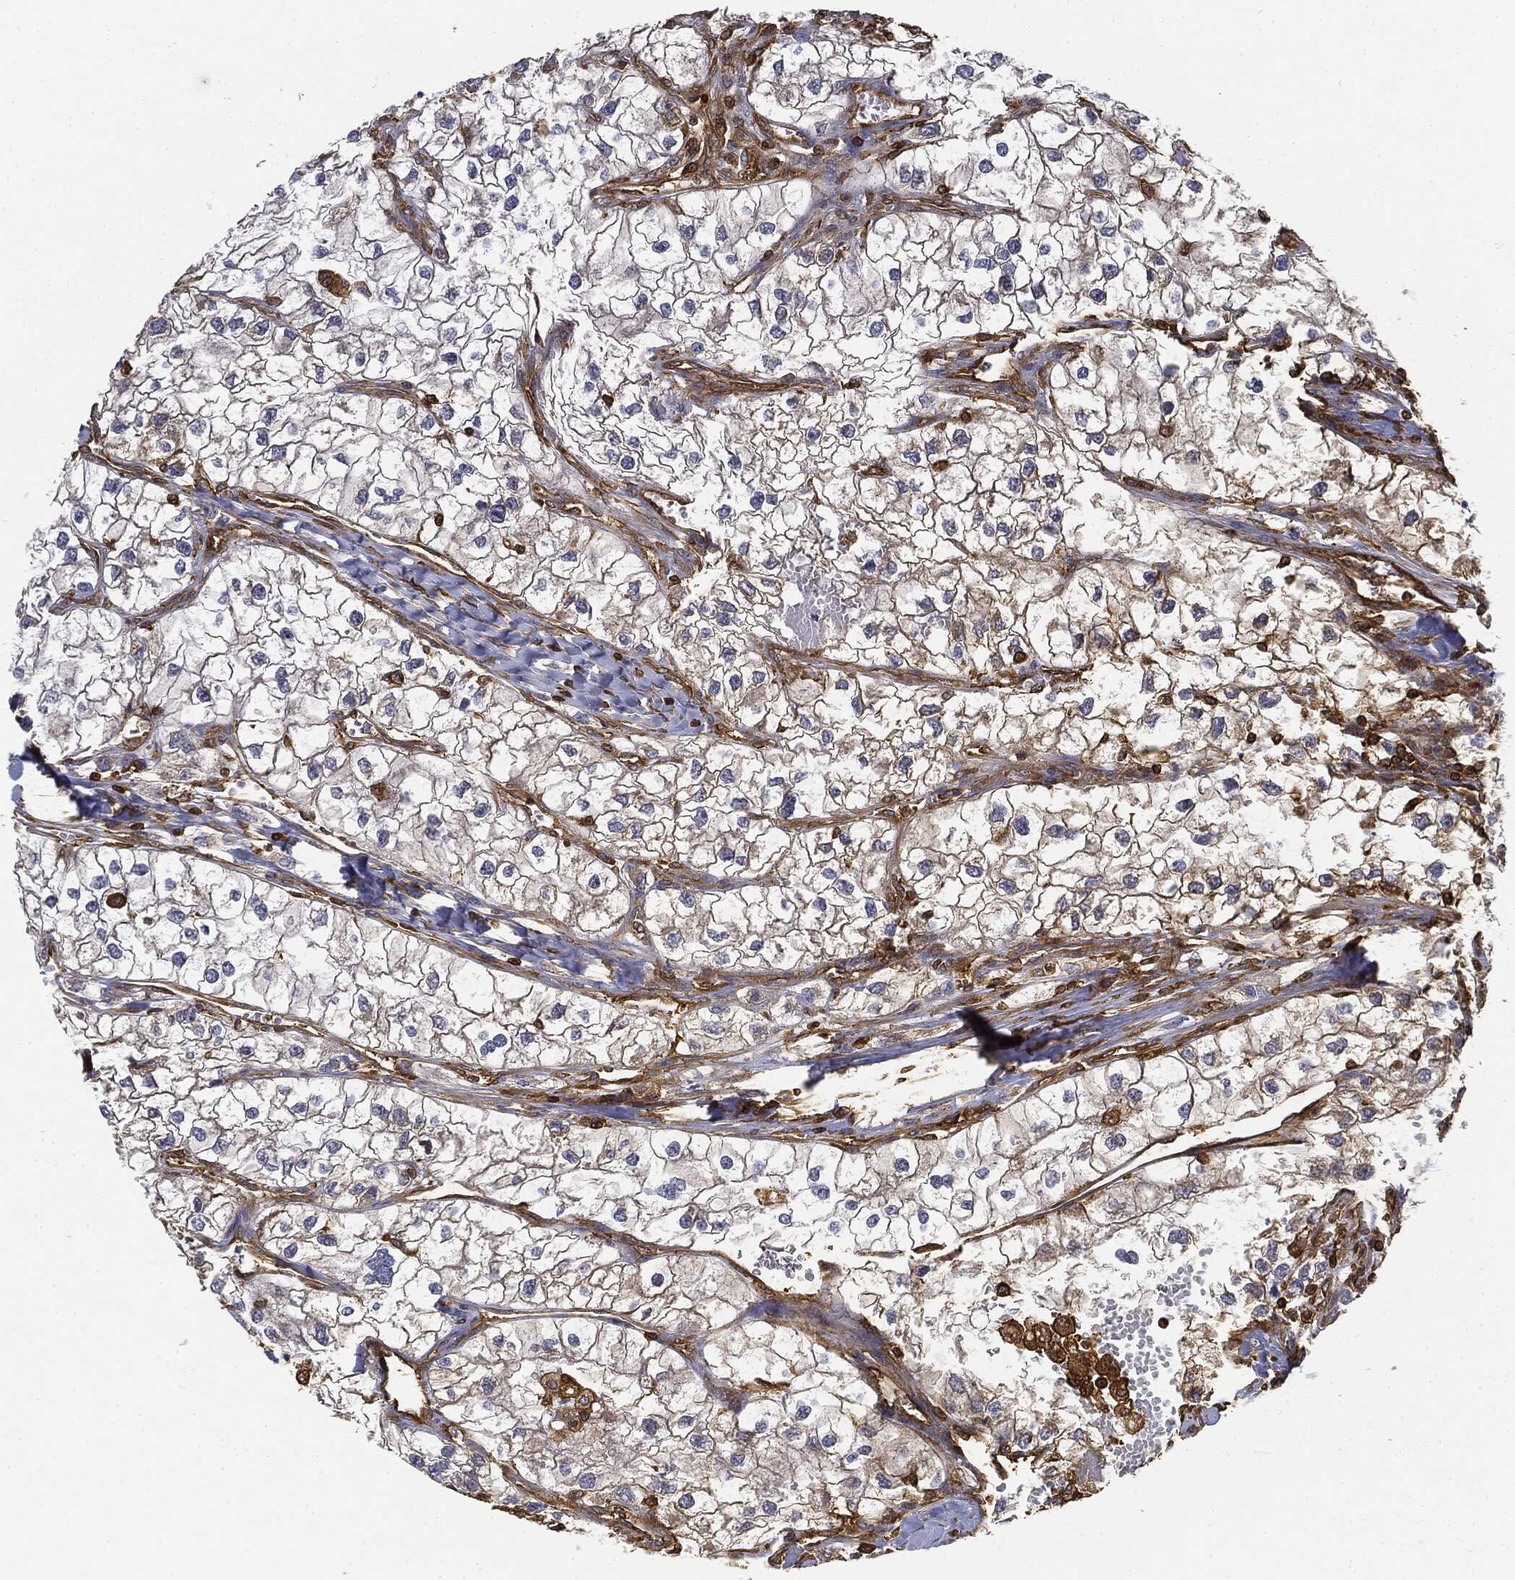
{"staining": {"intensity": "negative", "quantity": "none", "location": "none"}, "tissue": "renal cancer", "cell_type": "Tumor cells", "image_type": "cancer", "snomed": [{"axis": "morphology", "description": "Adenocarcinoma, NOS"}, {"axis": "topography", "description": "Kidney"}], "caption": "Renal cancer stained for a protein using immunohistochemistry (IHC) exhibits no staining tumor cells.", "gene": "WDR1", "patient": {"sex": "male", "age": 59}}